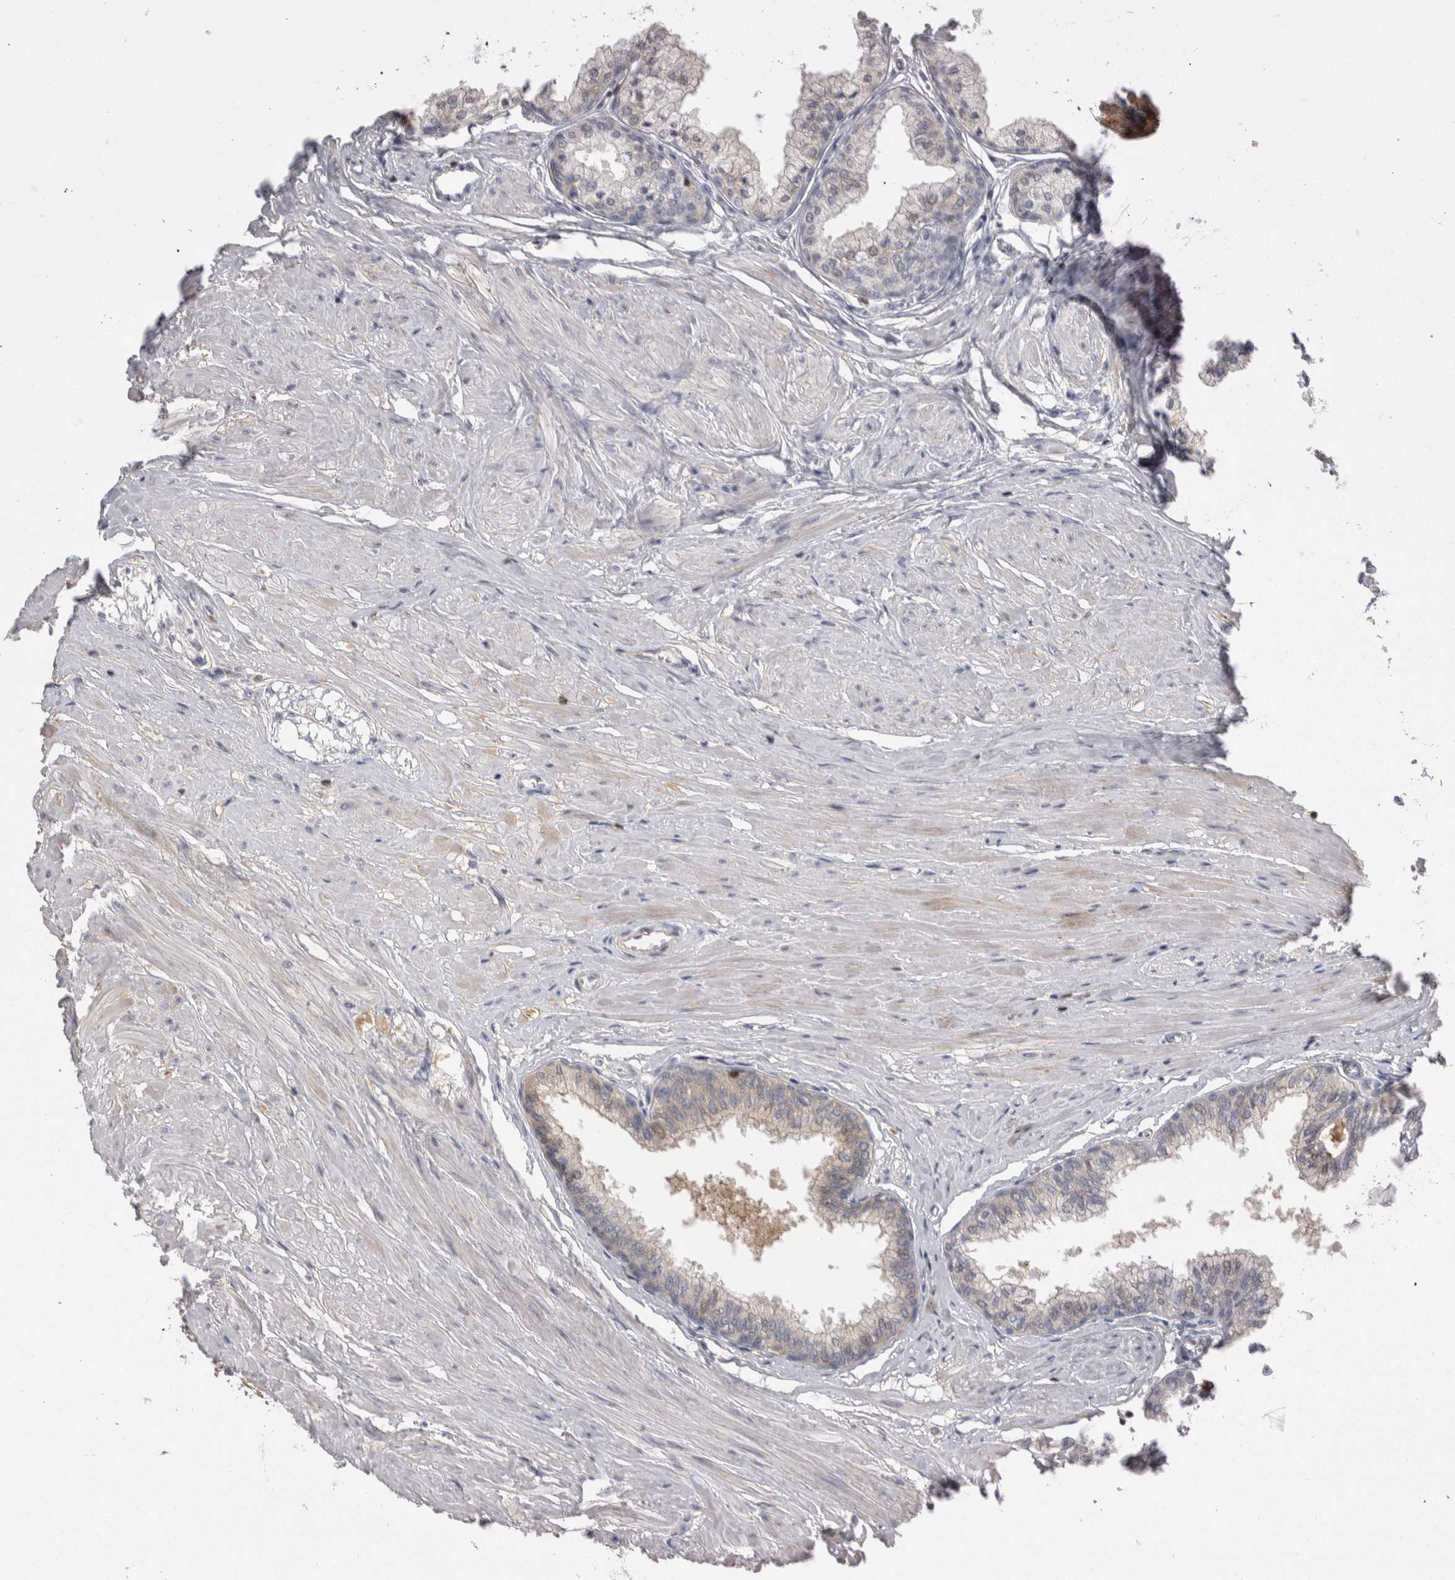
{"staining": {"intensity": "negative", "quantity": "none", "location": "none"}, "tissue": "seminal vesicle", "cell_type": "Glandular cells", "image_type": "normal", "snomed": [{"axis": "morphology", "description": "Normal tissue, NOS"}, {"axis": "topography", "description": "Prostate"}, {"axis": "topography", "description": "Seminal veicle"}], "caption": "Glandular cells are negative for brown protein staining in benign seminal vesicle. The staining is performed using DAB (3,3'-diaminobenzidine) brown chromogen with nuclei counter-stained in using hematoxylin.", "gene": "CEP295NL", "patient": {"sex": "male", "age": 60}}